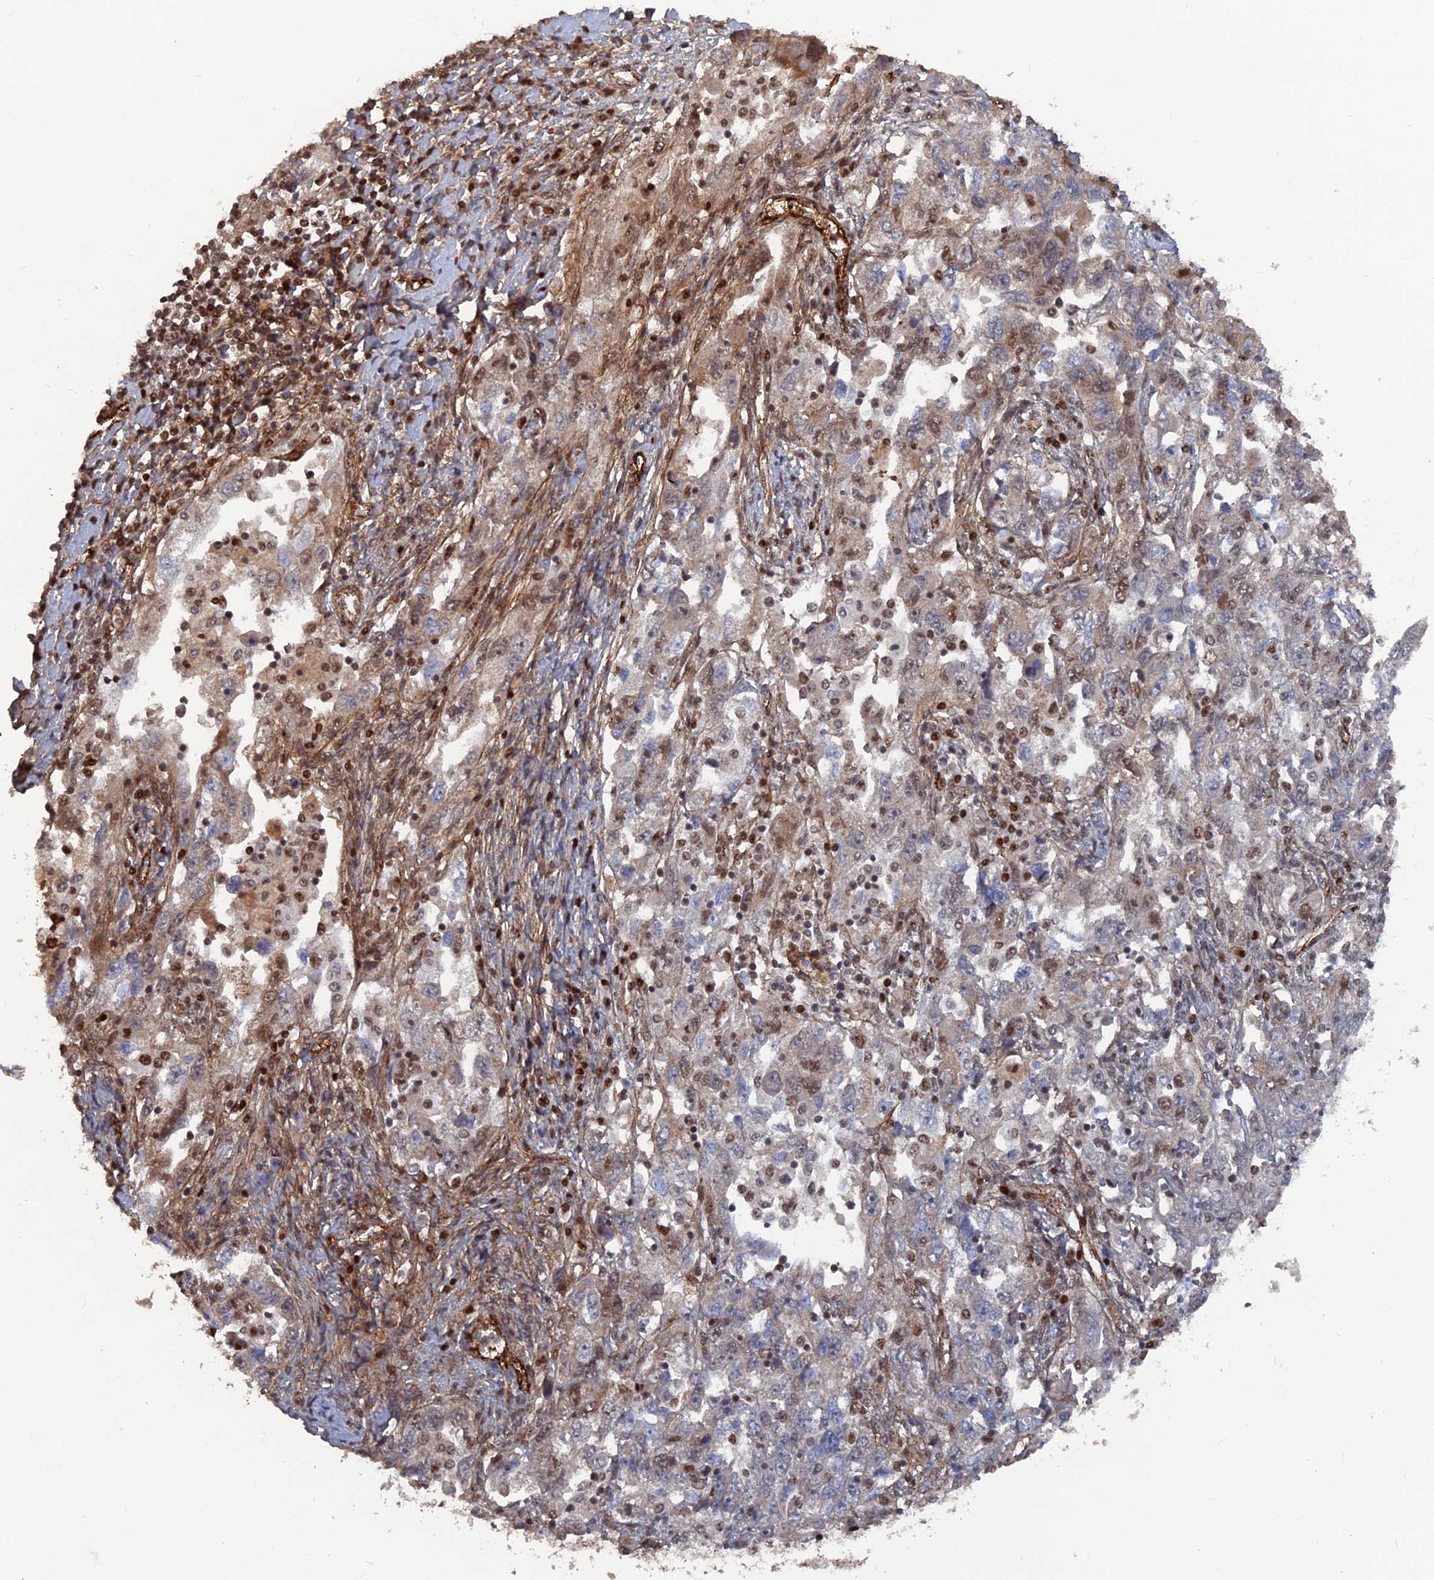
{"staining": {"intensity": "moderate", "quantity": "<25%", "location": "nuclear"}, "tissue": "ovarian cancer", "cell_type": "Tumor cells", "image_type": "cancer", "snomed": [{"axis": "morphology", "description": "Carcinoma, NOS"}, {"axis": "morphology", "description": "Cystadenocarcinoma, serous, NOS"}, {"axis": "topography", "description": "Ovary"}], "caption": "Protein expression analysis of ovarian cancer (carcinoma) demonstrates moderate nuclear expression in about <25% of tumor cells.", "gene": "SH3D21", "patient": {"sex": "female", "age": 69}}